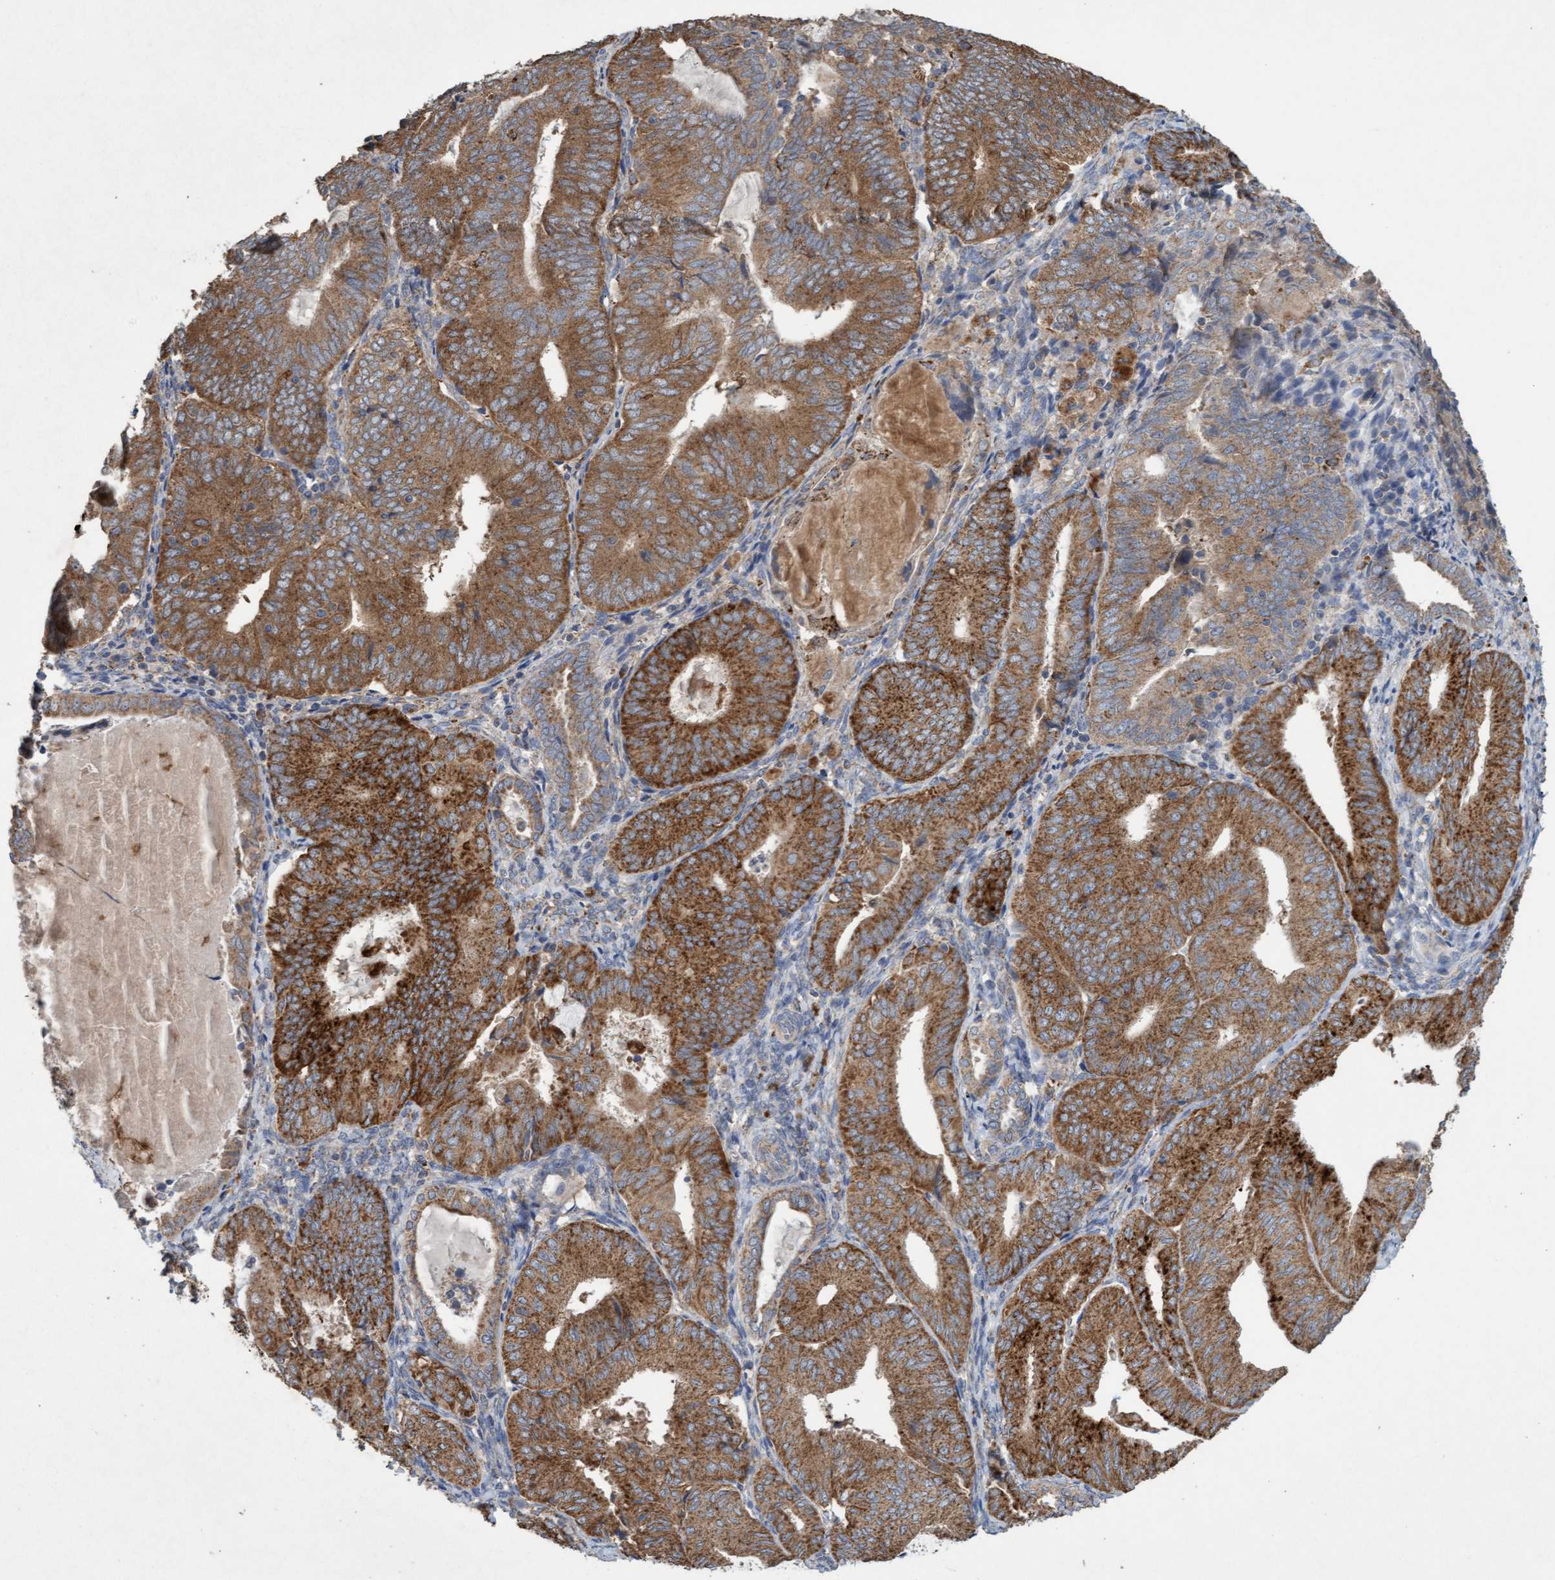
{"staining": {"intensity": "moderate", "quantity": ">75%", "location": "cytoplasmic/membranous"}, "tissue": "endometrial cancer", "cell_type": "Tumor cells", "image_type": "cancer", "snomed": [{"axis": "morphology", "description": "Adenocarcinoma, NOS"}, {"axis": "topography", "description": "Endometrium"}], "caption": "High-power microscopy captured an immunohistochemistry micrograph of adenocarcinoma (endometrial), revealing moderate cytoplasmic/membranous staining in about >75% of tumor cells. The staining was performed using DAB, with brown indicating positive protein expression. Nuclei are stained blue with hematoxylin.", "gene": "ATPAF2", "patient": {"sex": "female", "age": 81}}